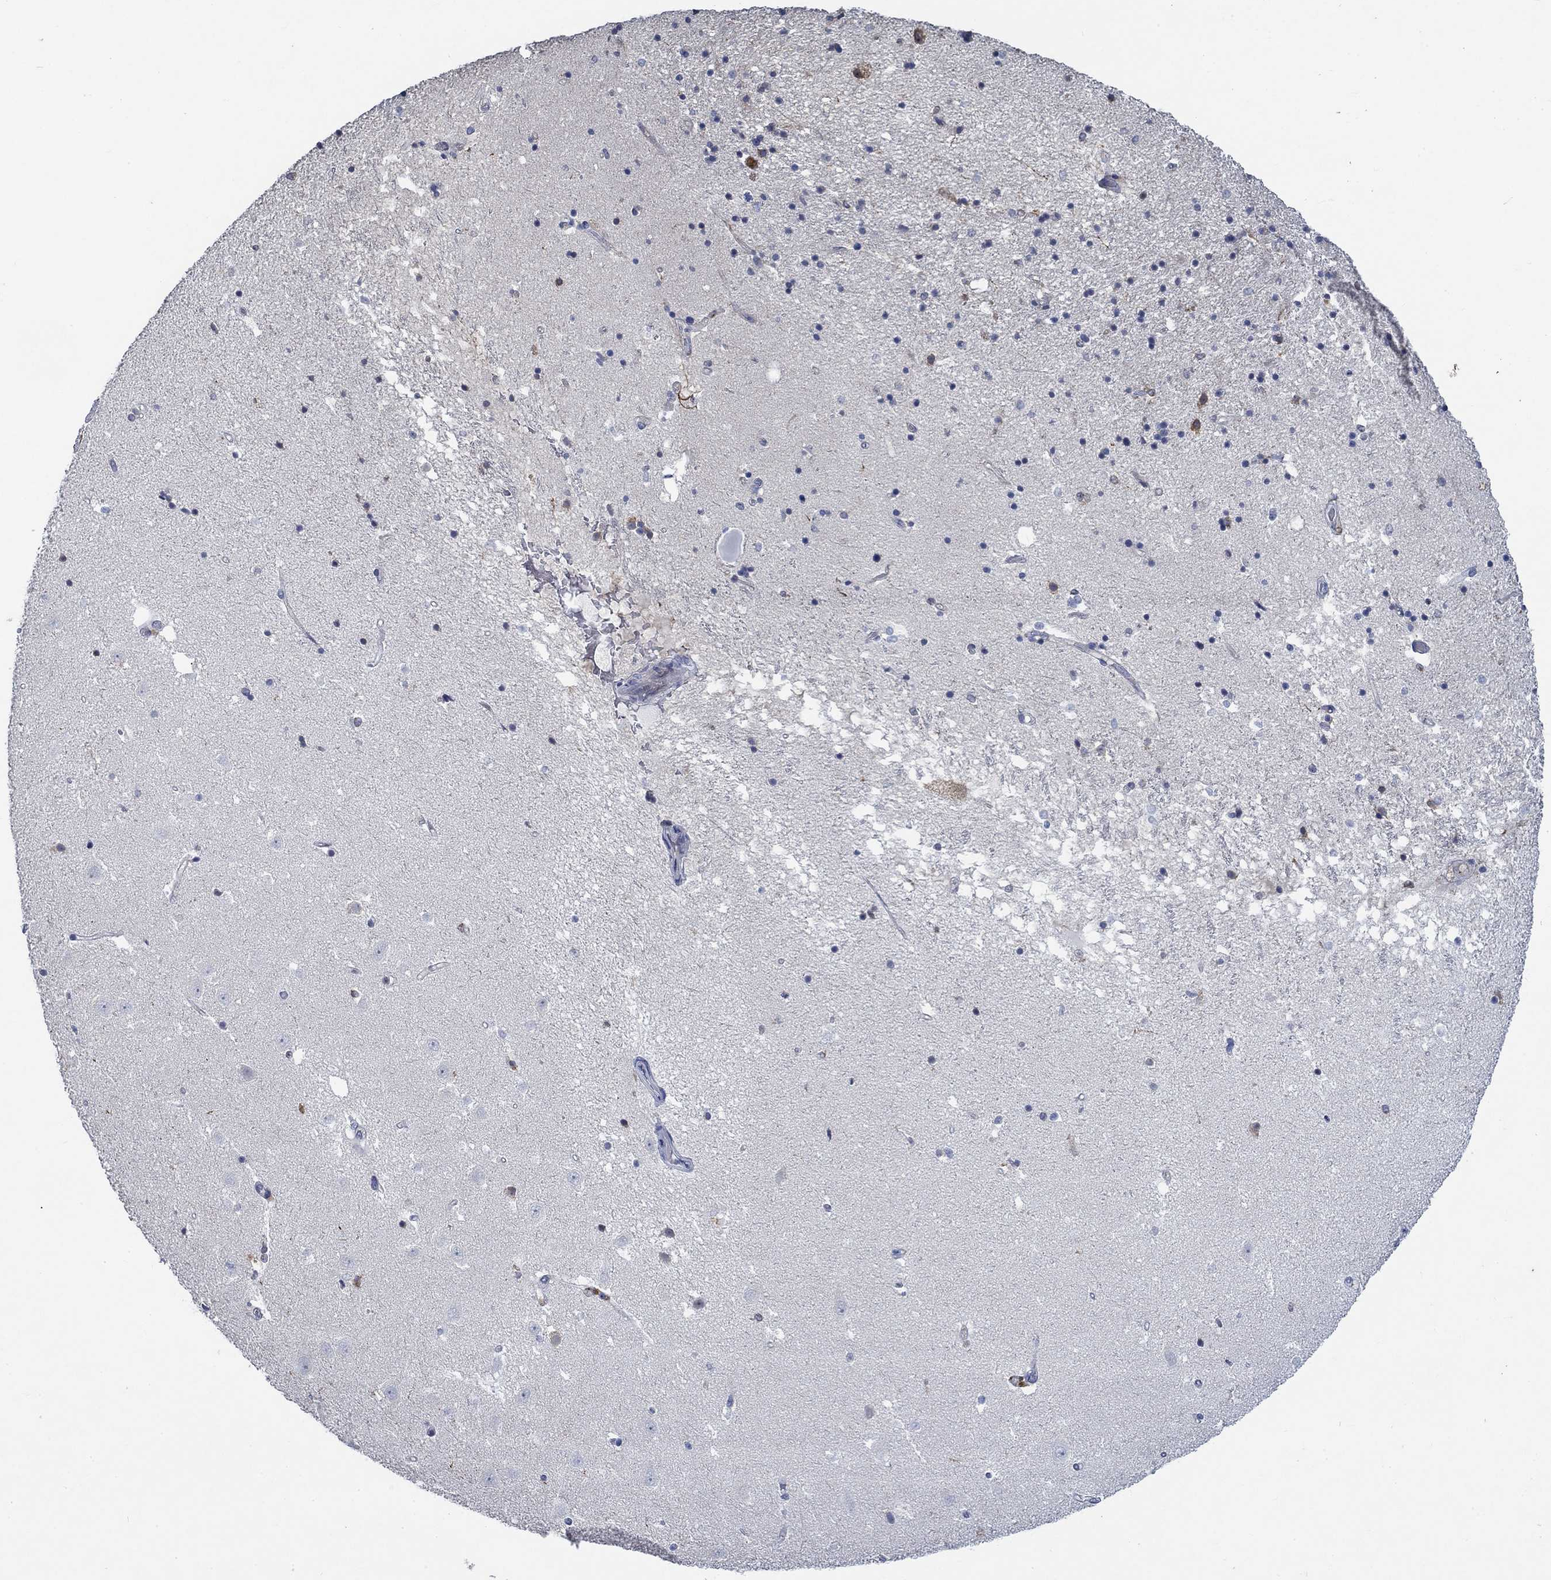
{"staining": {"intensity": "negative", "quantity": "none", "location": "none"}, "tissue": "hippocampus", "cell_type": "Glial cells", "image_type": "normal", "snomed": [{"axis": "morphology", "description": "Normal tissue, NOS"}, {"axis": "topography", "description": "Hippocampus"}], "caption": "Immunohistochemical staining of unremarkable hippocampus displays no significant positivity in glial cells.", "gene": "MMP24", "patient": {"sex": "male", "age": 49}}